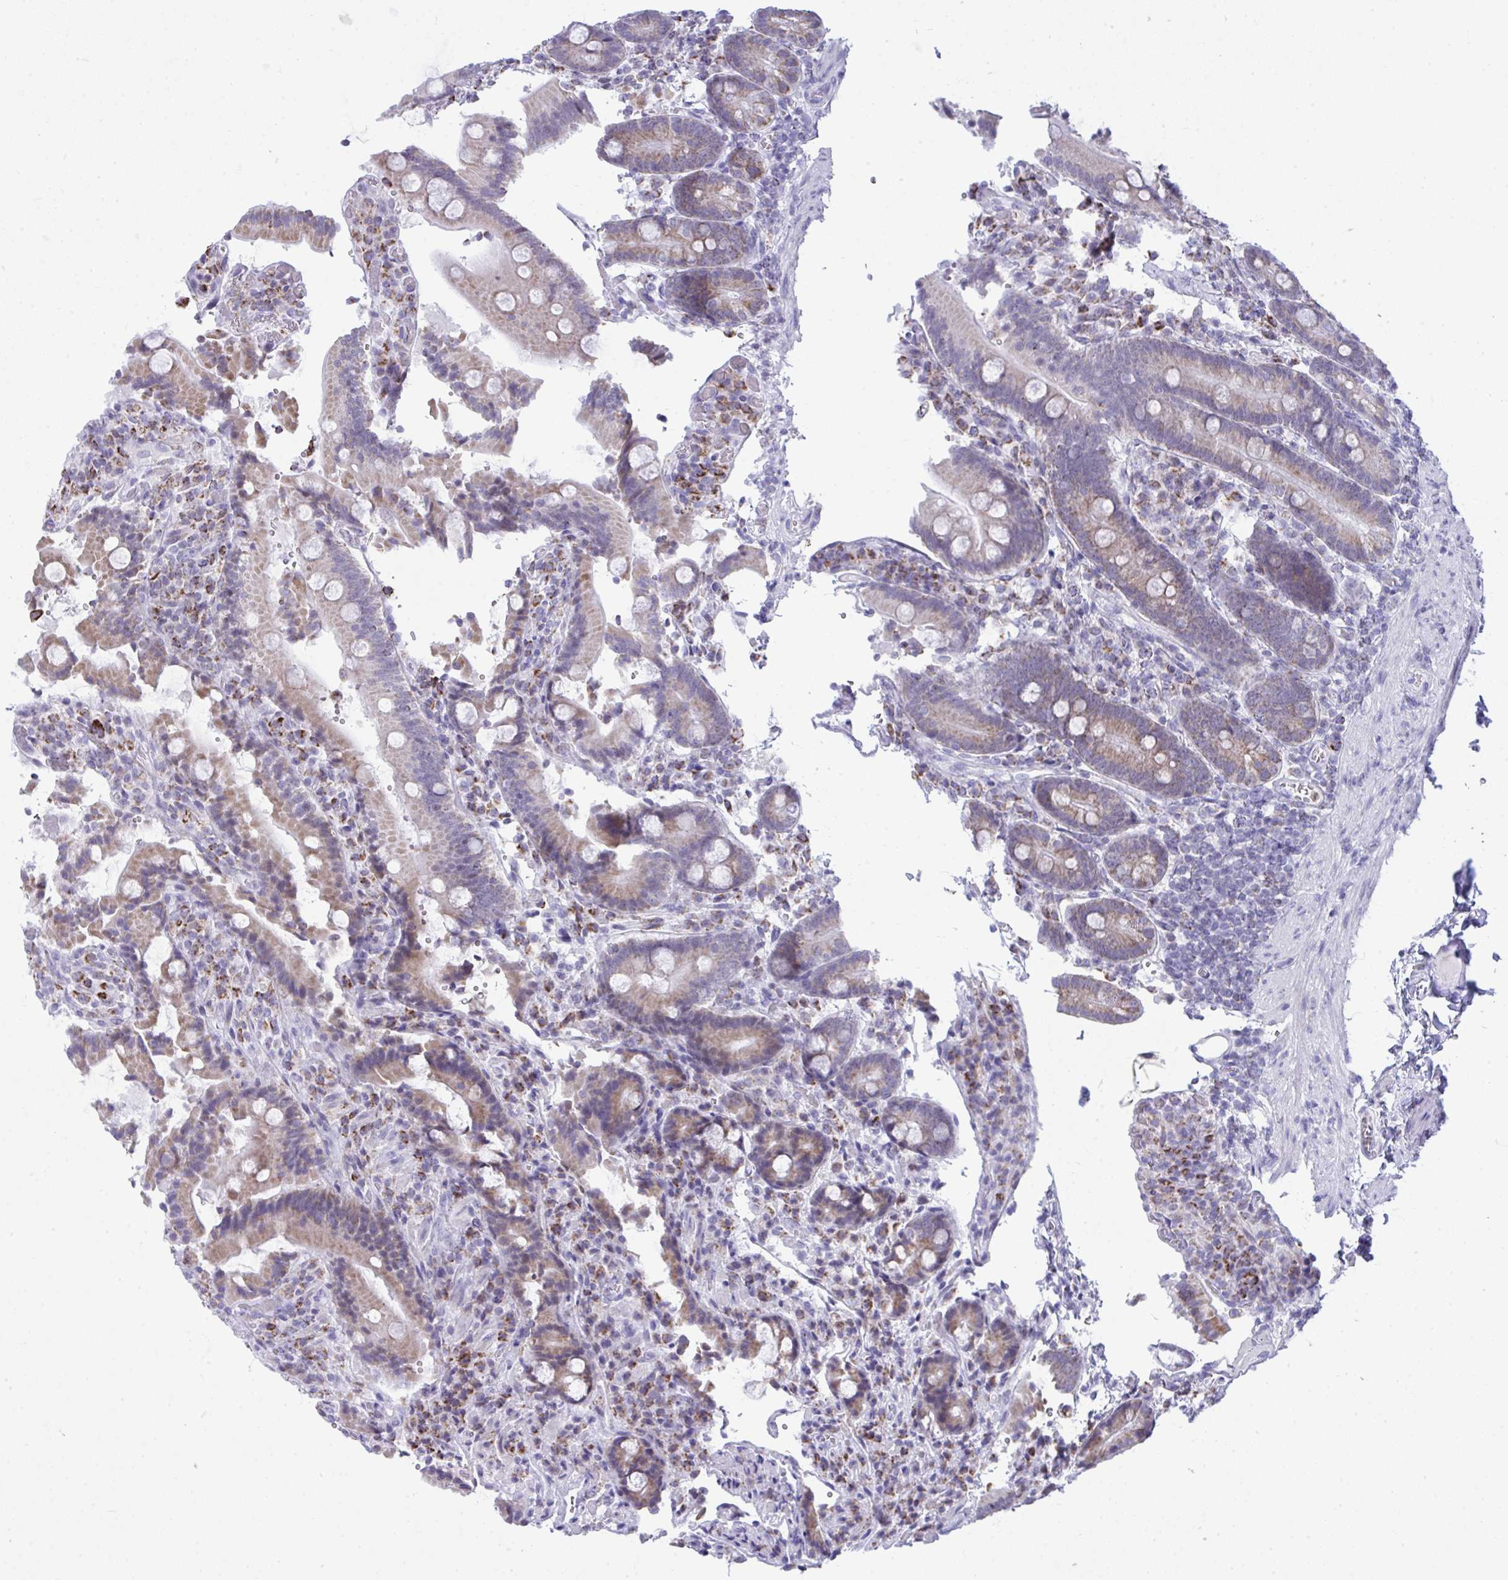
{"staining": {"intensity": "moderate", "quantity": "25%-75%", "location": "cytoplasmic/membranous"}, "tissue": "duodenum", "cell_type": "Glandular cells", "image_type": "normal", "snomed": [{"axis": "morphology", "description": "Normal tissue, NOS"}, {"axis": "topography", "description": "Duodenum"}], "caption": "An image of duodenum stained for a protein shows moderate cytoplasmic/membranous brown staining in glandular cells. (DAB IHC, brown staining for protein, blue staining for nuclei).", "gene": "PLA2G12B", "patient": {"sex": "female", "age": 62}}